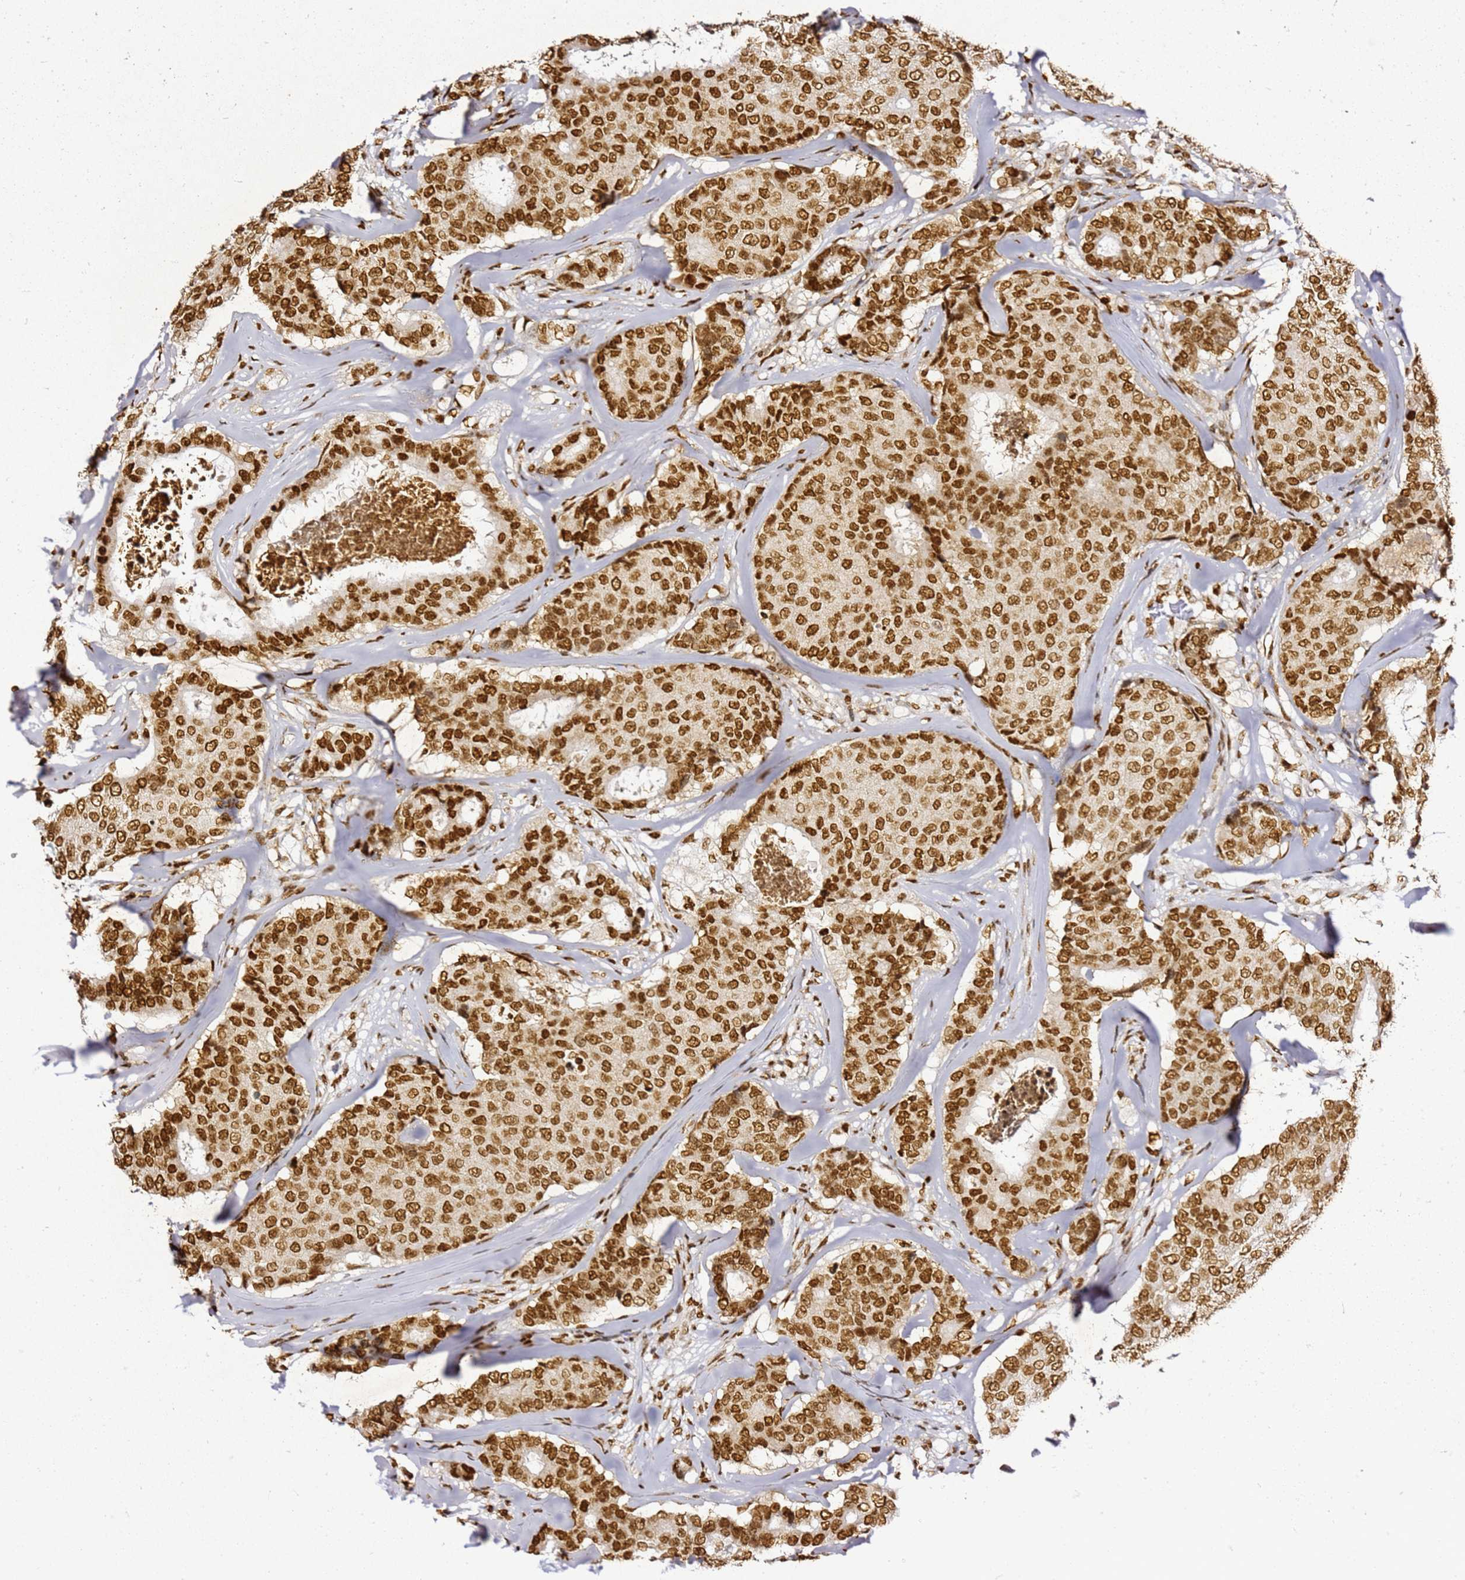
{"staining": {"intensity": "strong", "quantity": ">75%", "location": "nuclear"}, "tissue": "breast cancer", "cell_type": "Tumor cells", "image_type": "cancer", "snomed": [{"axis": "morphology", "description": "Duct carcinoma"}, {"axis": "topography", "description": "Breast"}], "caption": "Immunohistochemistry (IHC) histopathology image of neoplastic tissue: human breast intraductal carcinoma stained using immunohistochemistry (IHC) demonstrates high levels of strong protein expression localized specifically in the nuclear of tumor cells, appearing as a nuclear brown color.", "gene": "APEX1", "patient": {"sex": "female", "age": 75}}